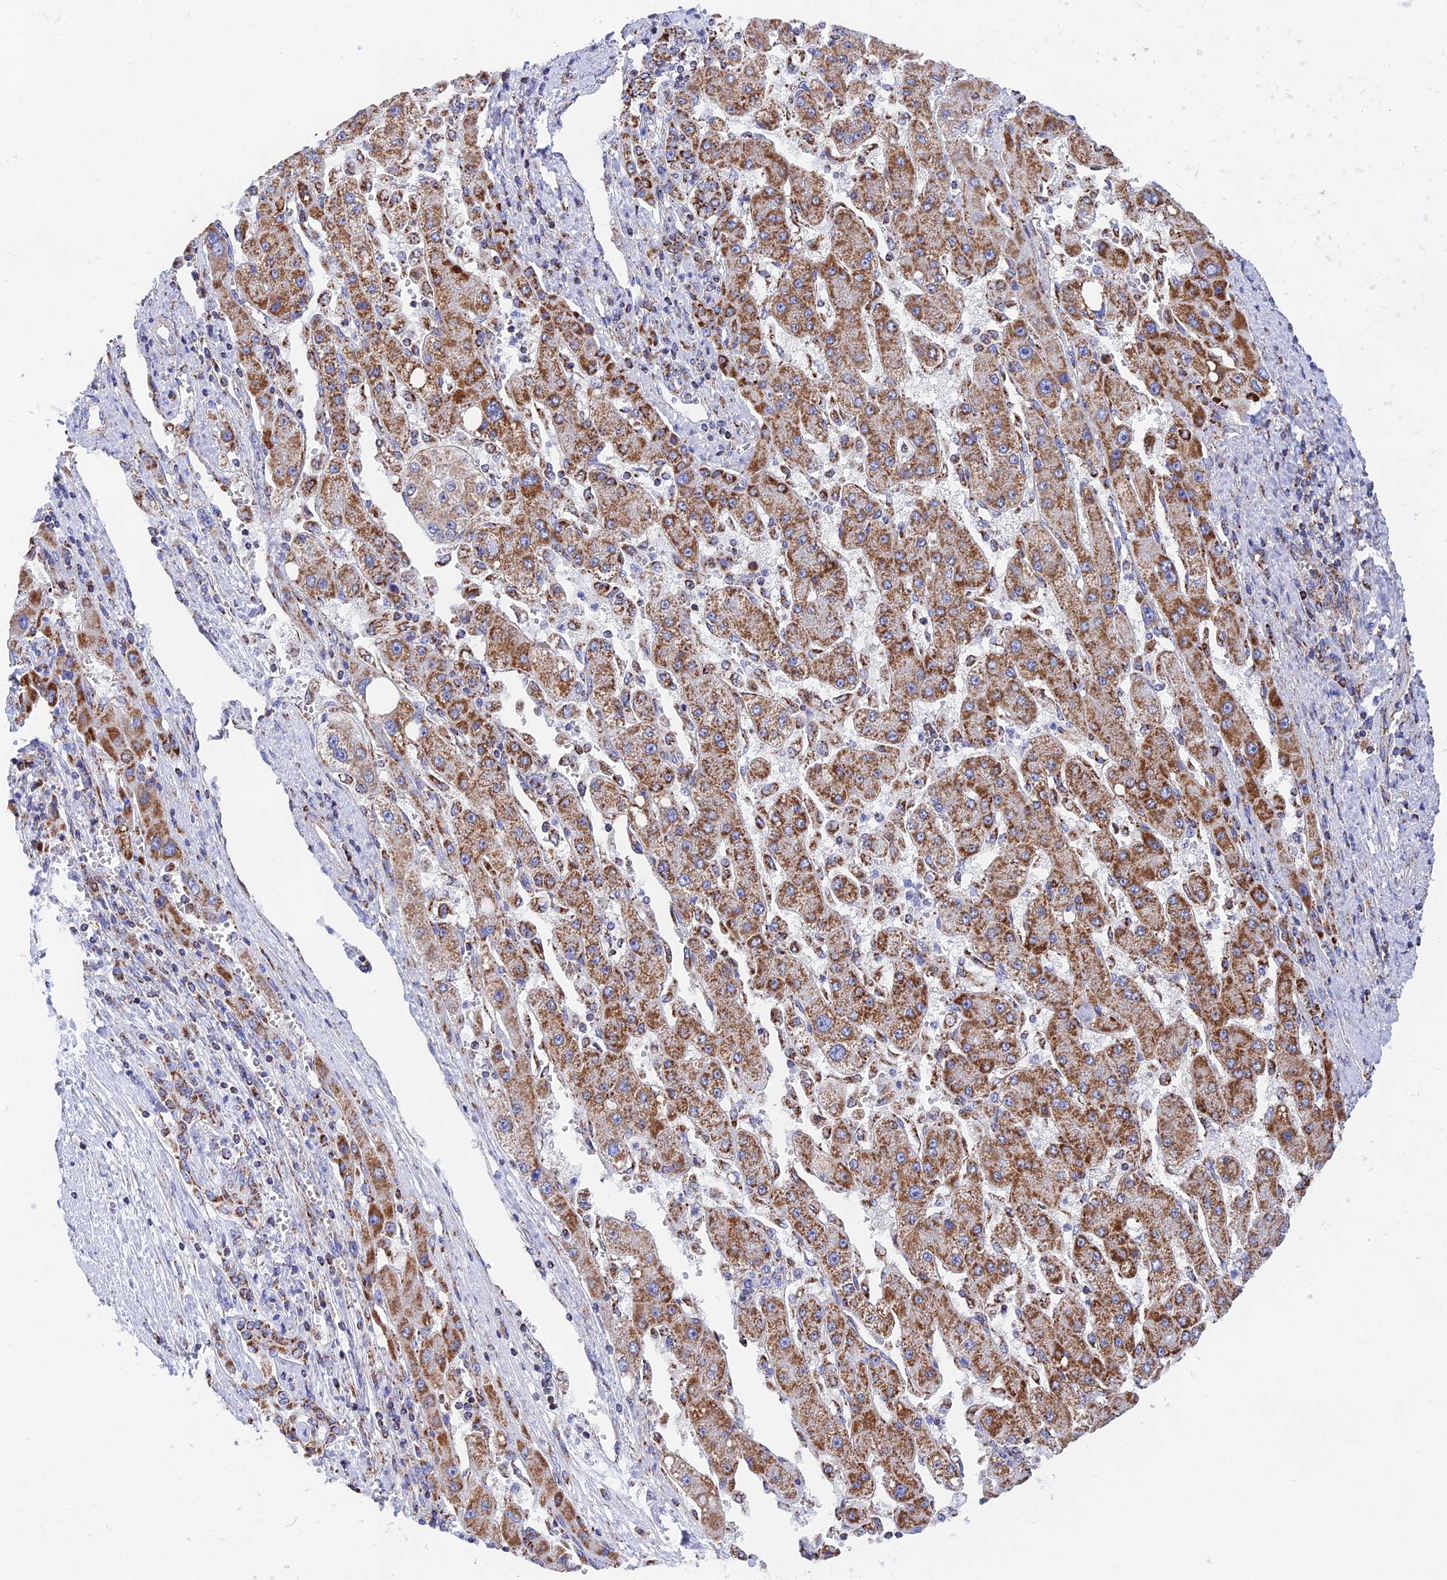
{"staining": {"intensity": "moderate", "quantity": ">75%", "location": "cytoplasmic/membranous"}, "tissue": "liver cancer", "cell_type": "Tumor cells", "image_type": "cancer", "snomed": [{"axis": "morphology", "description": "Carcinoma, Hepatocellular, NOS"}, {"axis": "topography", "description": "Liver"}], "caption": "This is an image of IHC staining of liver hepatocellular carcinoma, which shows moderate staining in the cytoplasmic/membranous of tumor cells.", "gene": "NDUFA5", "patient": {"sex": "female", "age": 73}}